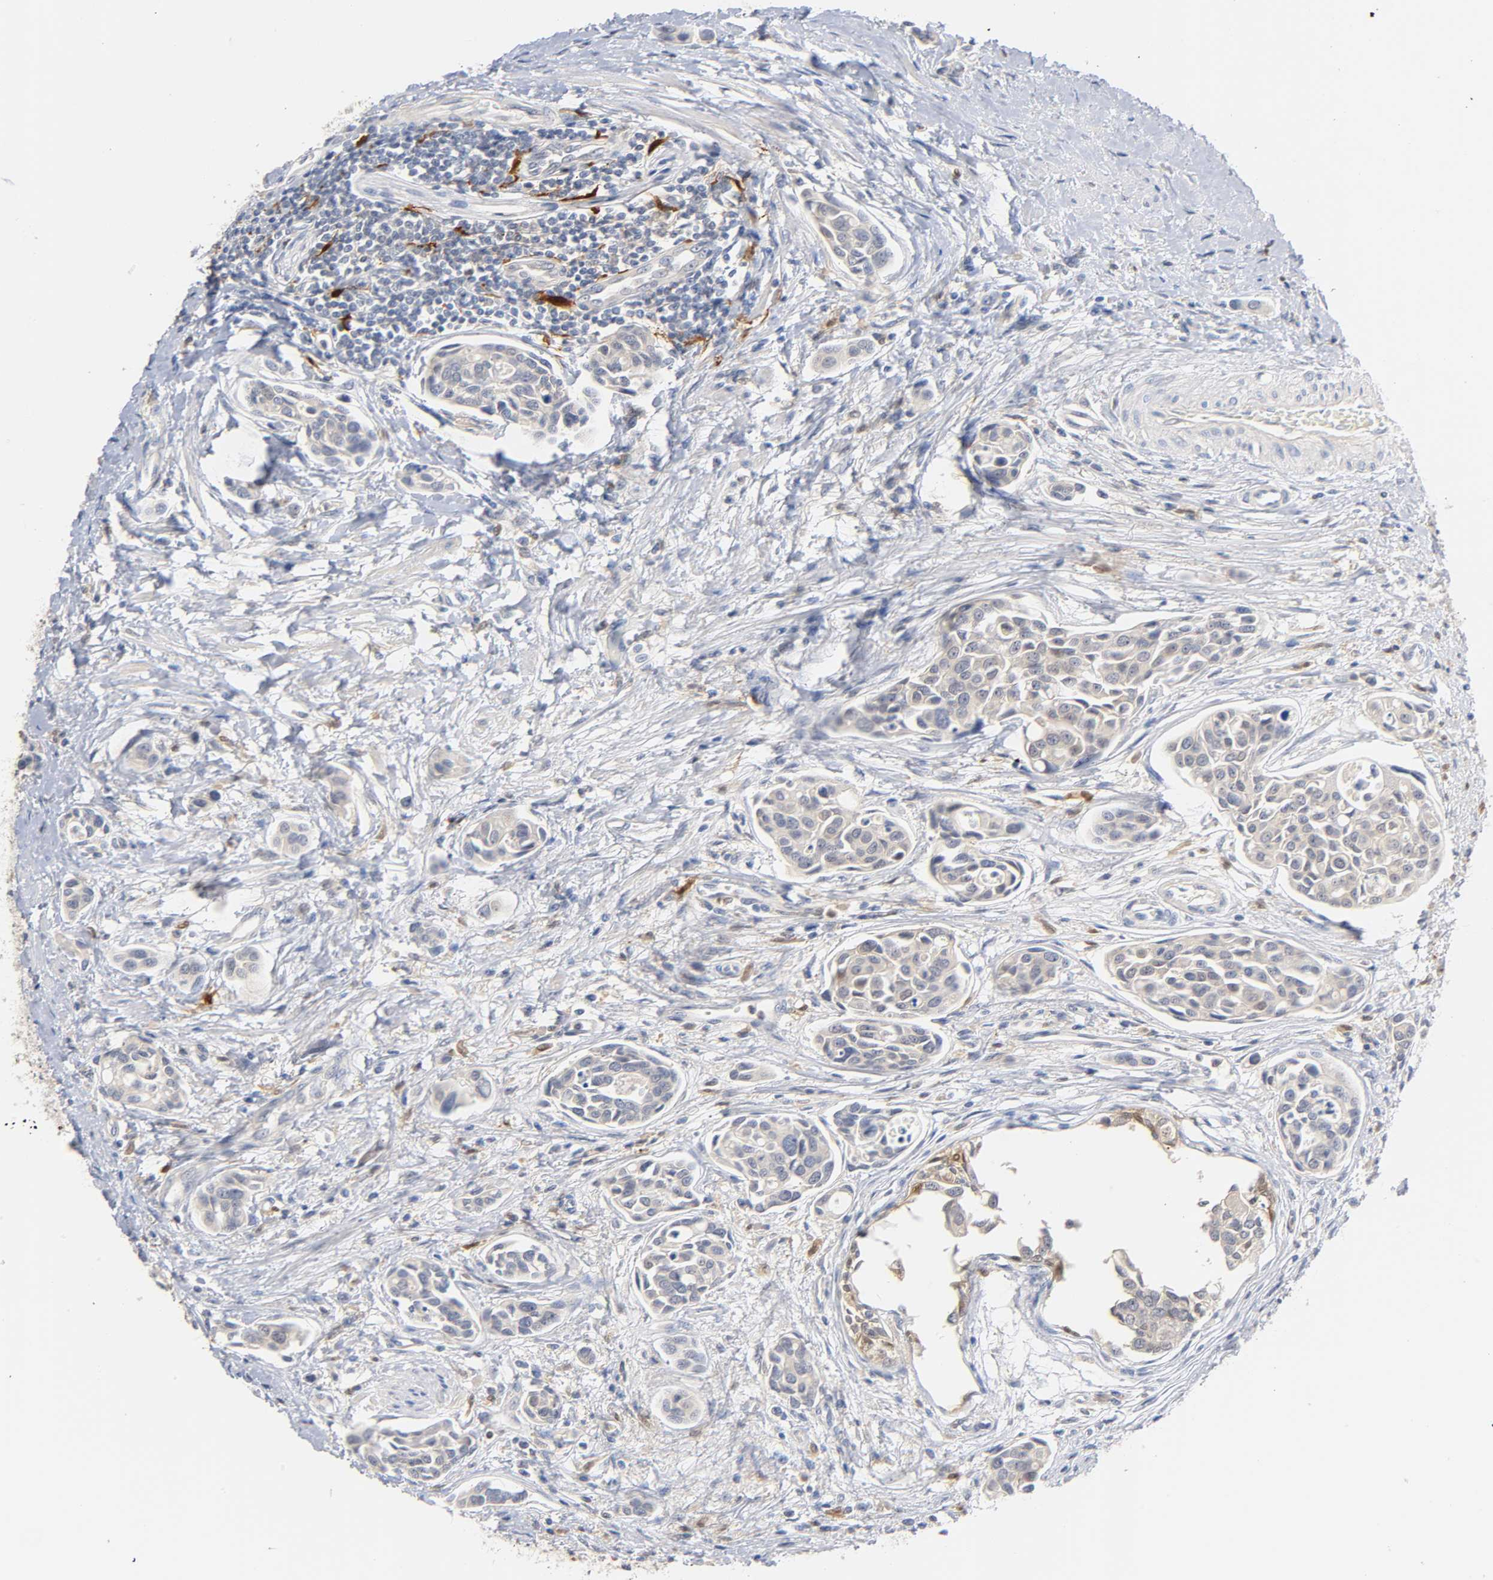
{"staining": {"intensity": "weak", "quantity": "25%-75%", "location": "cytoplasmic/membranous"}, "tissue": "urothelial cancer", "cell_type": "Tumor cells", "image_type": "cancer", "snomed": [{"axis": "morphology", "description": "Urothelial carcinoma, High grade"}, {"axis": "topography", "description": "Urinary bladder"}], "caption": "Human urothelial cancer stained with a brown dye reveals weak cytoplasmic/membranous positive positivity in approximately 25%-75% of tumor cells.", "gene": "IL18", "patient": {"sex": "male", "age": 78}}